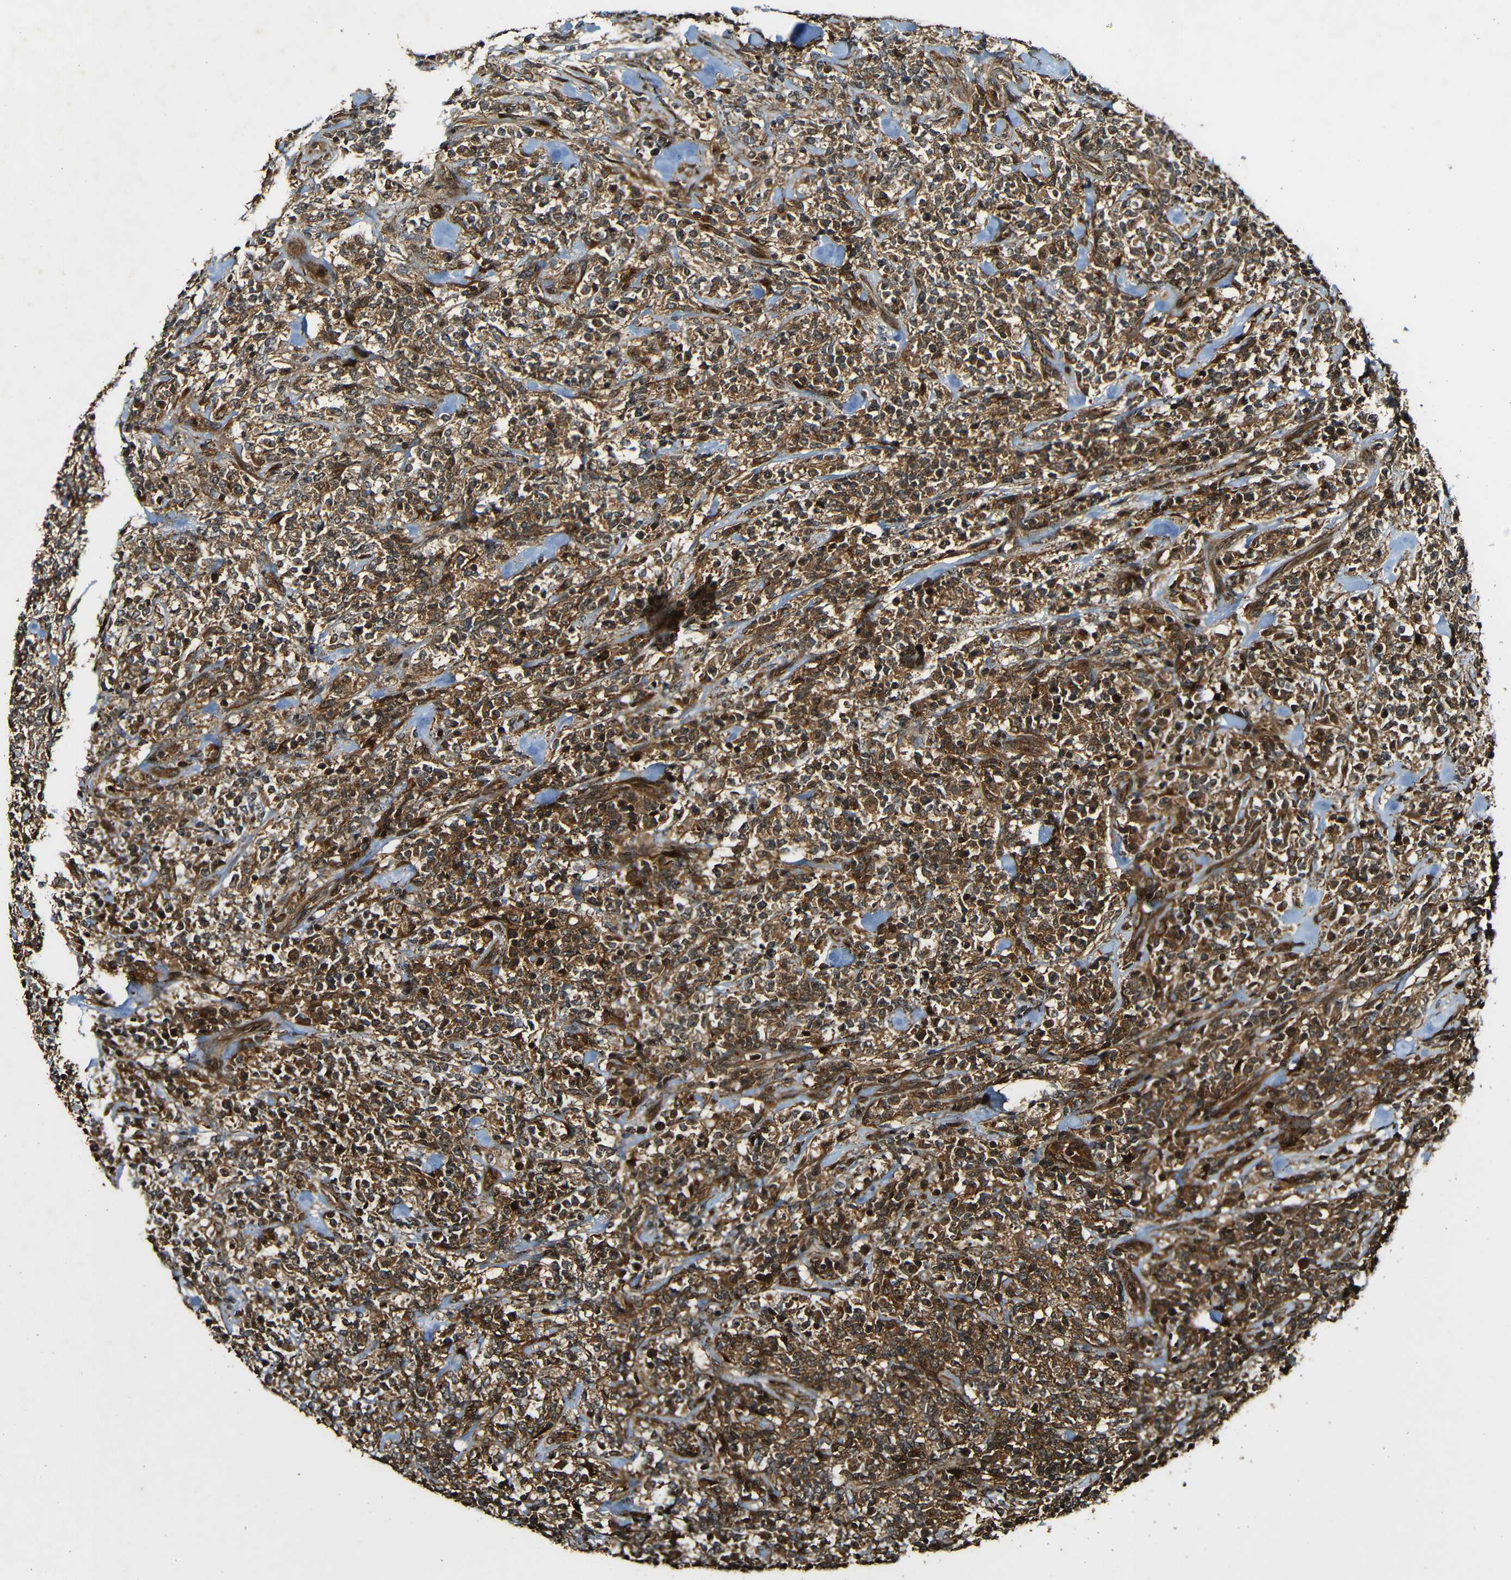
{"staining": {"intensity": "moderate", "quantity": ">75%", "location": "cytoplasmic/membranous"}, "tissue": "lymphoma", "cell_type": "Tumor cells", "image_type": "cancer", "snomed": [{"axis": "morphology", "description": "Malignant lymphoma, non-Hodgkin's type, High grade"}, {"axis": "topography", "description": "Soft tissue"}], "caption": "High-grade malignant lymphoma, non-Hodgkin's type stained with a protein marker demonstrates moderate staining in tumor cells.", "gene": "CASP8", "patient": {"sex": "male", "age": 18}}